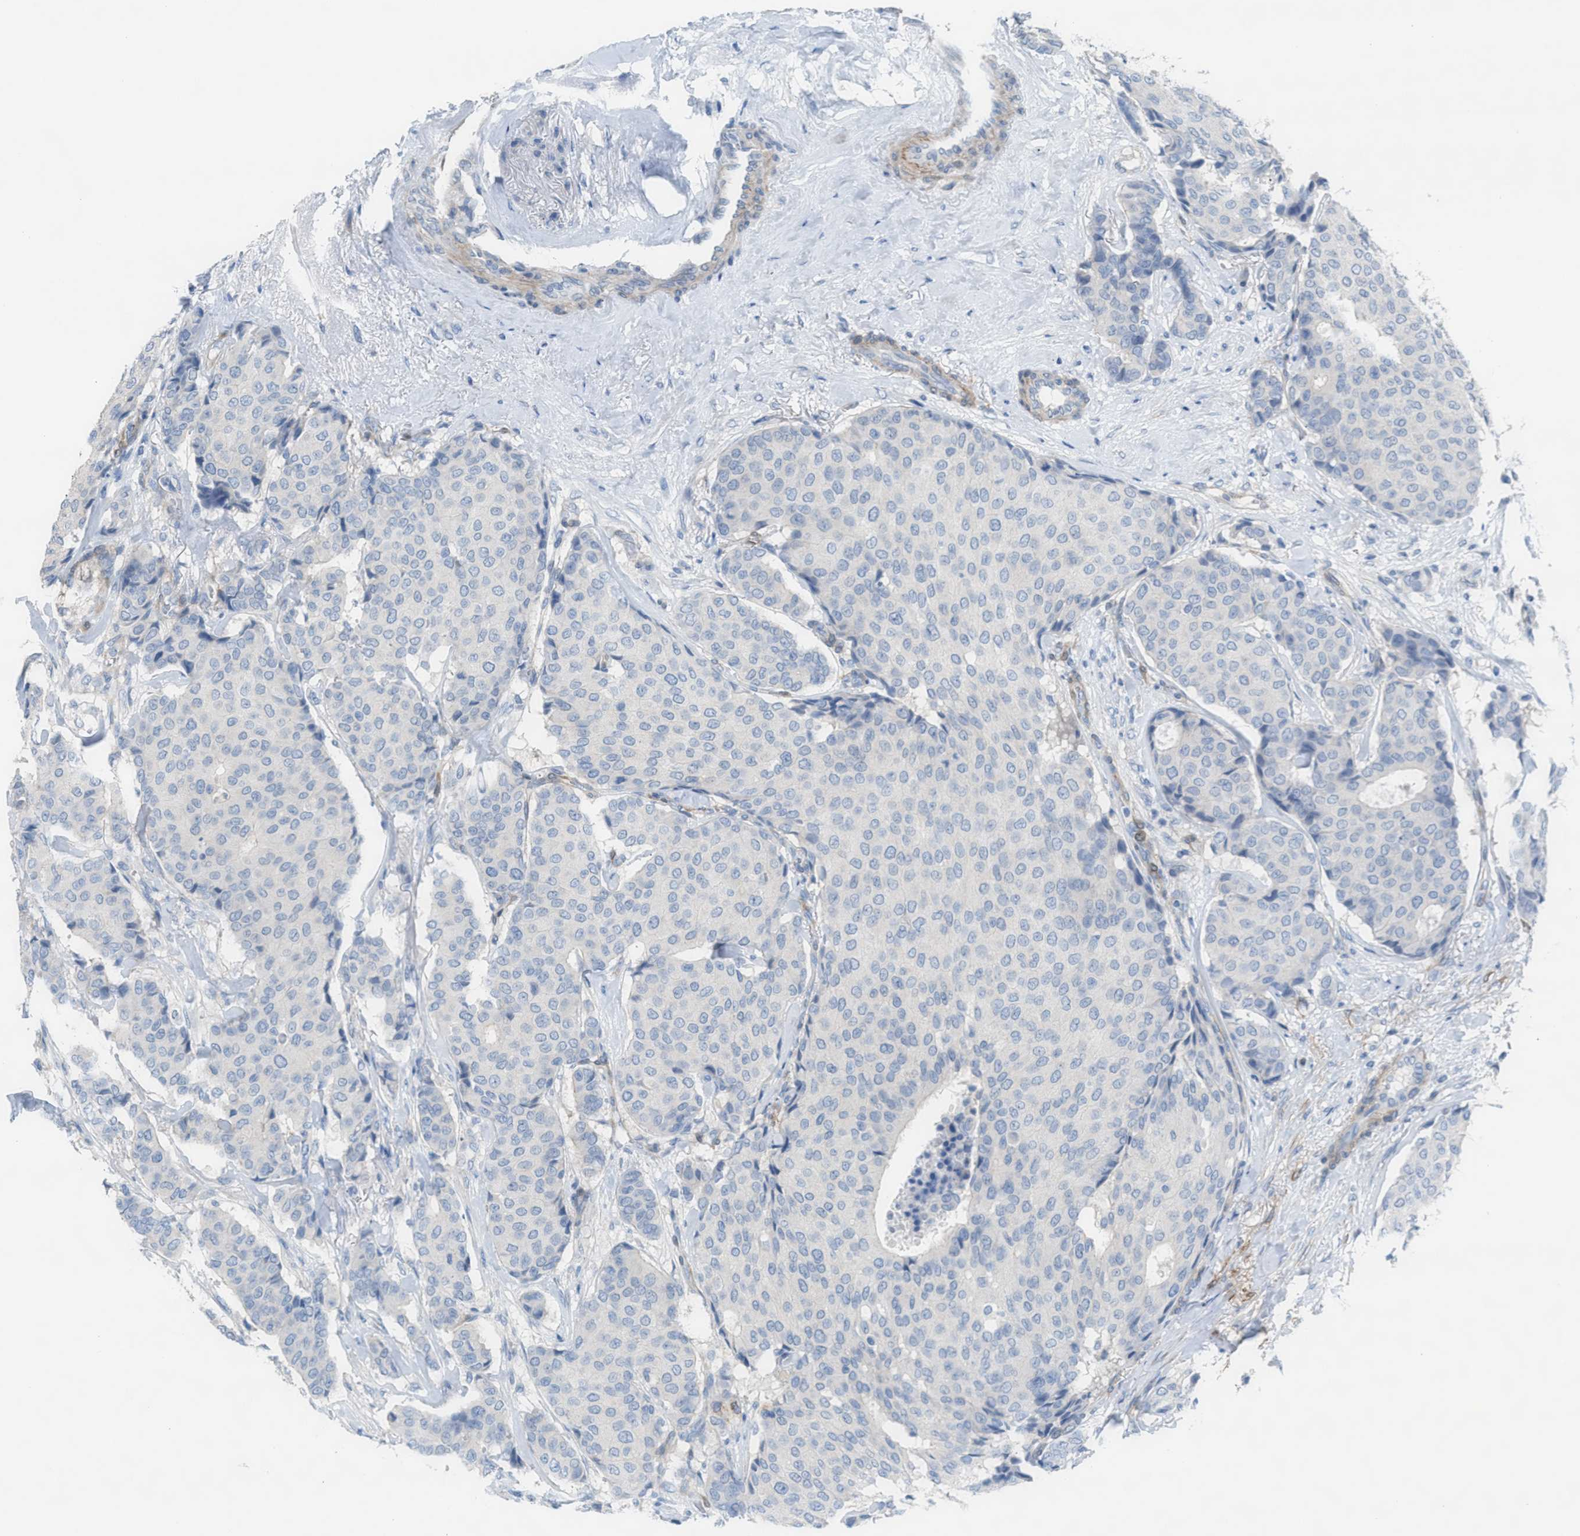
{"staining": {"intensity": "negative", "quantity": "none", "location": "none"}, "tissue": "breast cancer", "cell_type": "Tumor cells", "image_type": "cancer", "snomed": [{"axis": "morphology", "description": "Duct carcinoma"}, {"axis": "topography", "description": "Breast"}], "caption": "Tumor cells are negative for protein expression in human breast cancer.", "gene": "ASPA", "patient": {"sex": "female", "age": 75}}